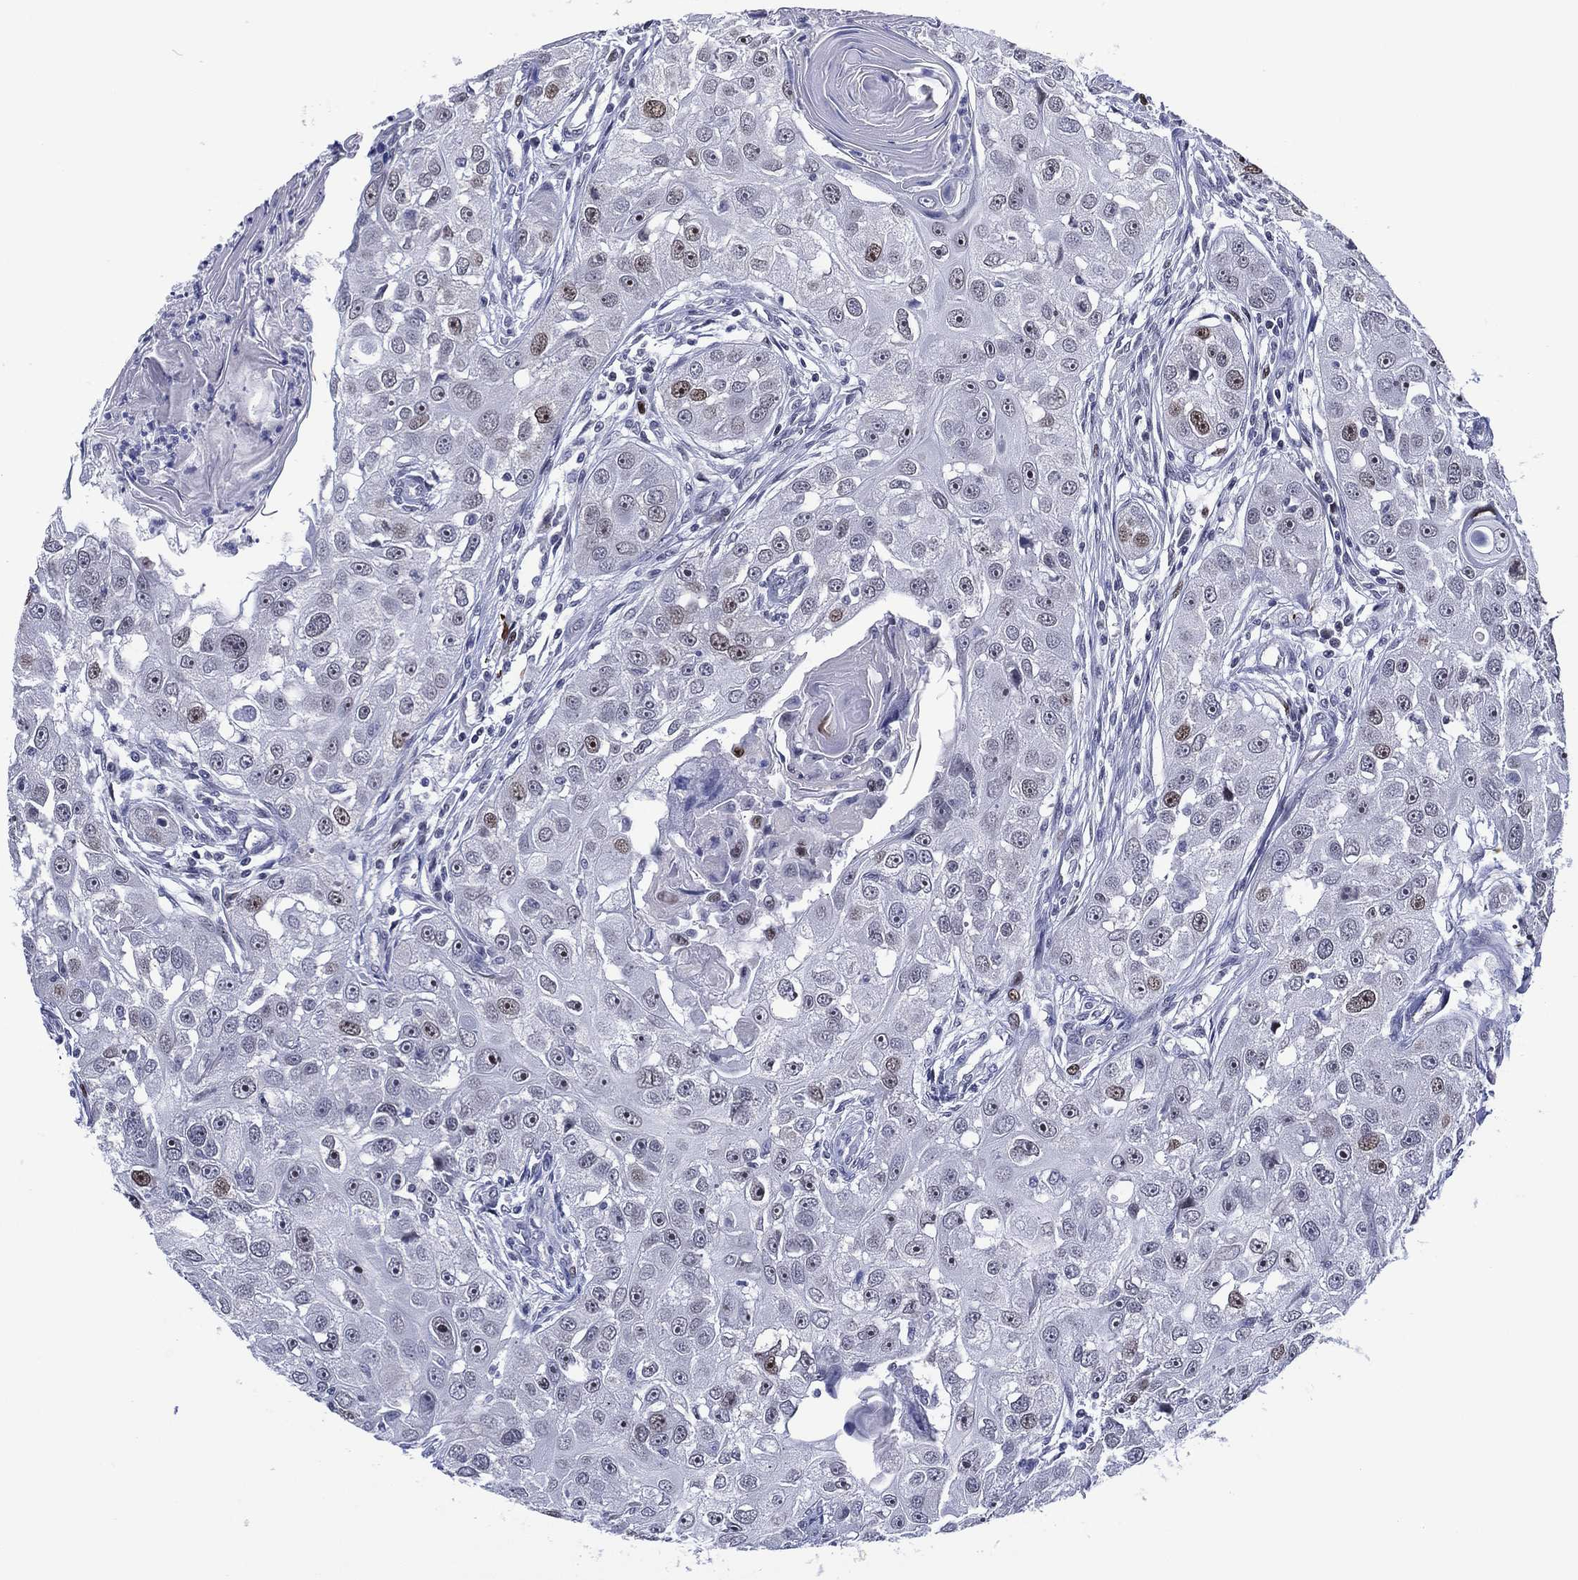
{"staining": {"intensity": "moderate", "quantity": "<25%", "location": "nuclear"}, "tissue": "head and neck cancer", "cell_type": "Tumor cells", "image_type": "cancer", "snomed": [{"axis": "morphology", "description": "Squamous cell carcinoma, NOS"}, {"axis": "topography", "description": "Head-Neck"}], "caption": "High-power microscopy captured an immunohistochemistry histopathology image of squamous cell carcinoma (head and neck), revealing moderate nuclear positivity in approximately <25% of tumor cells.", "gene": "GATA6", "patient": {"sex": "male", "age": 51}}